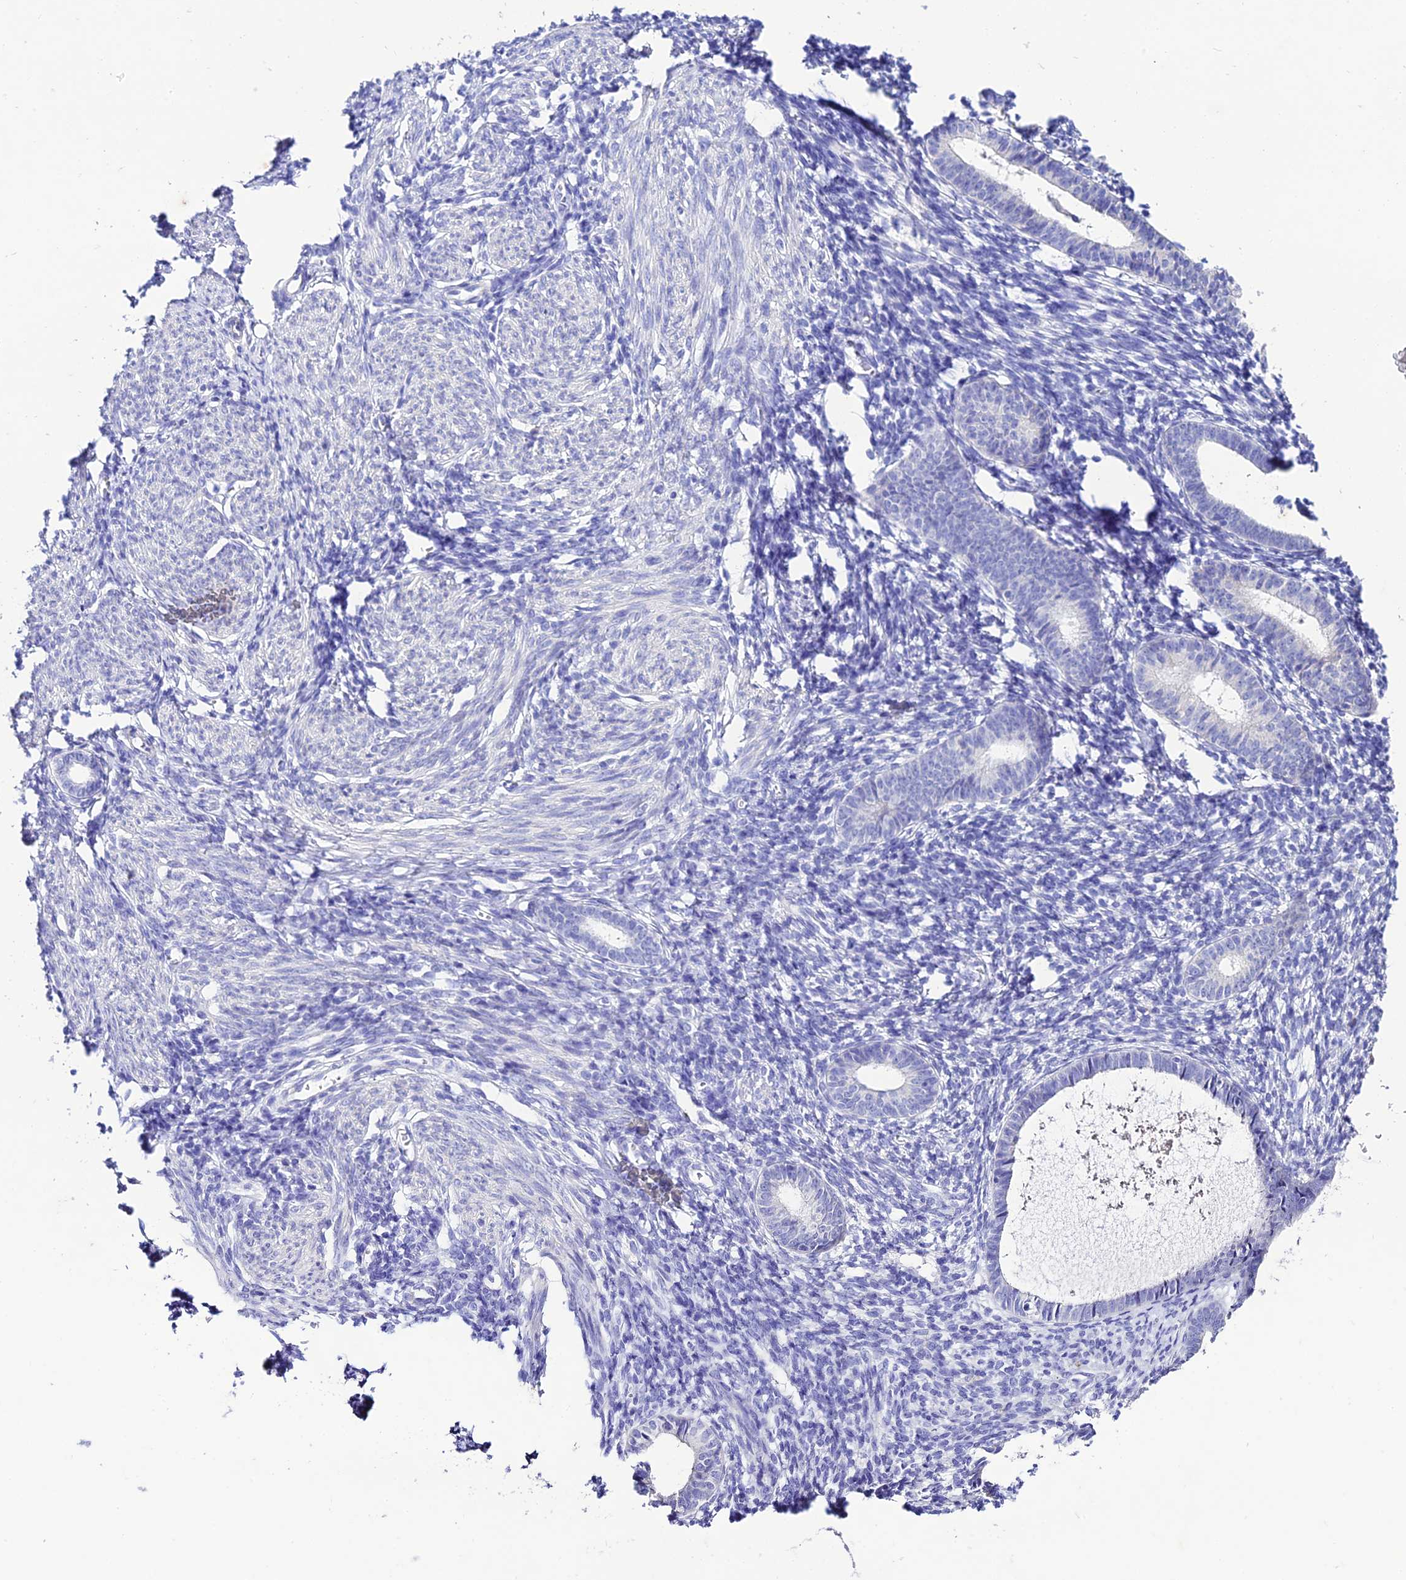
{"staining": {"intensity": "negative", "quantity": "none", "location": "none"}, "tissue": "endometrium", "cell_type": "Cells in endometrial stroma", "image_type": "normal", "snomed": [{"axis": "morphology", "description": "Normal tissue, NOS"}, {"axis": "morphology", "description": "Adenocarcinoma, NOS"}, {"axis": "topography", "description": "Endometrium"}], "caption": "Cells in endometrial stroma show no significant staining in unremarkable endometrium.", "gene": "NLRP6", "patient": {"sex": "female", "age": 57}}